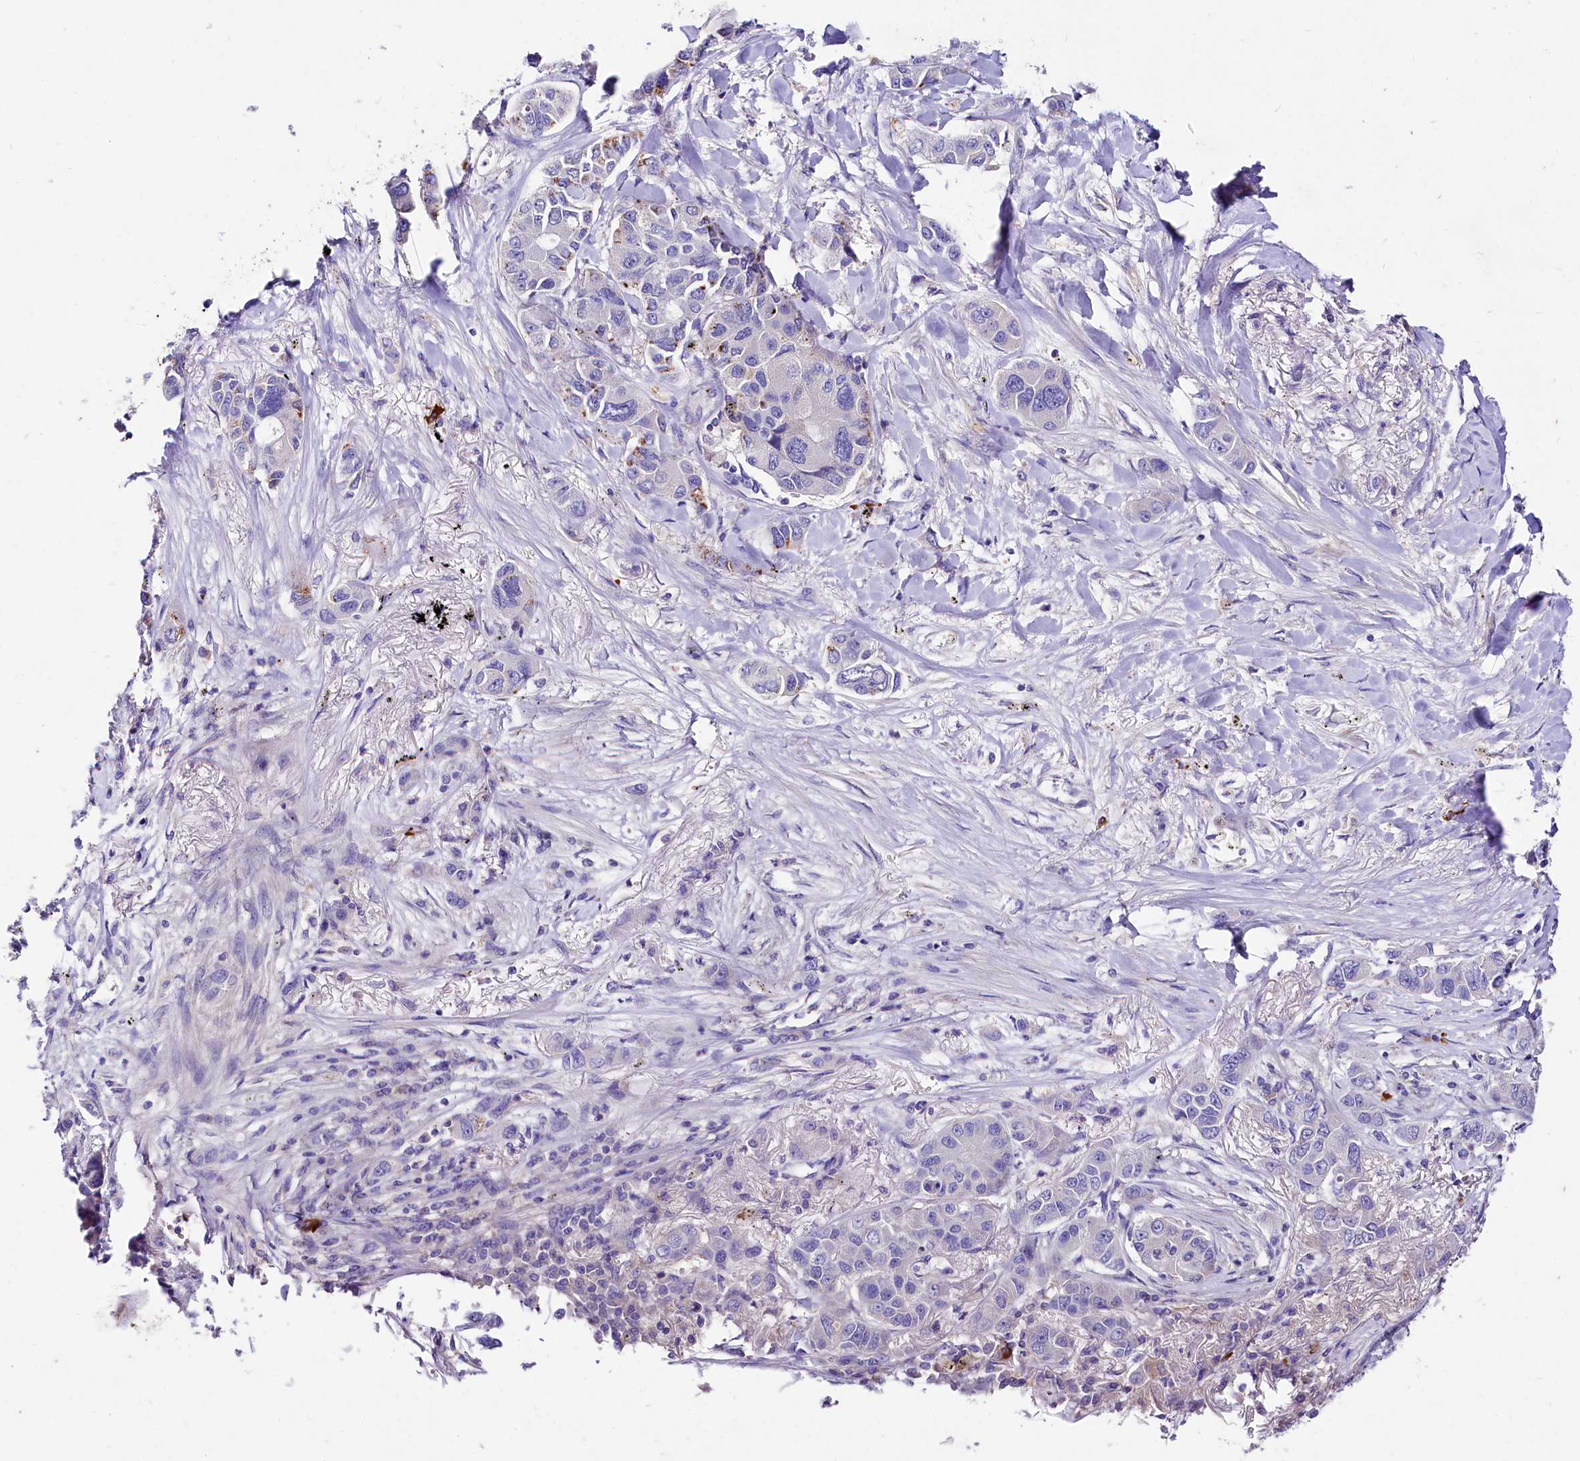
{"staining": {"intensity": "negative", "quantity": "none", "location": "none"}, "tissue": "lung cancer", "cell_type": "Tumor cells", "image_type": "cancer", "snomed": [{"axis": "morphology", "description": "Adenocarcinoma, NOS"}, {"axis": "topography", "description": "Lung"}], "caption": "This image is of lung cancer stained with immunohistochemistry (IHC) to label a protein in brown with the nuclei are counter-stained blue. There is no staining in tumor cells.", "gene": "ABHD5", "patient": {"sex": "male", "age": 49}}